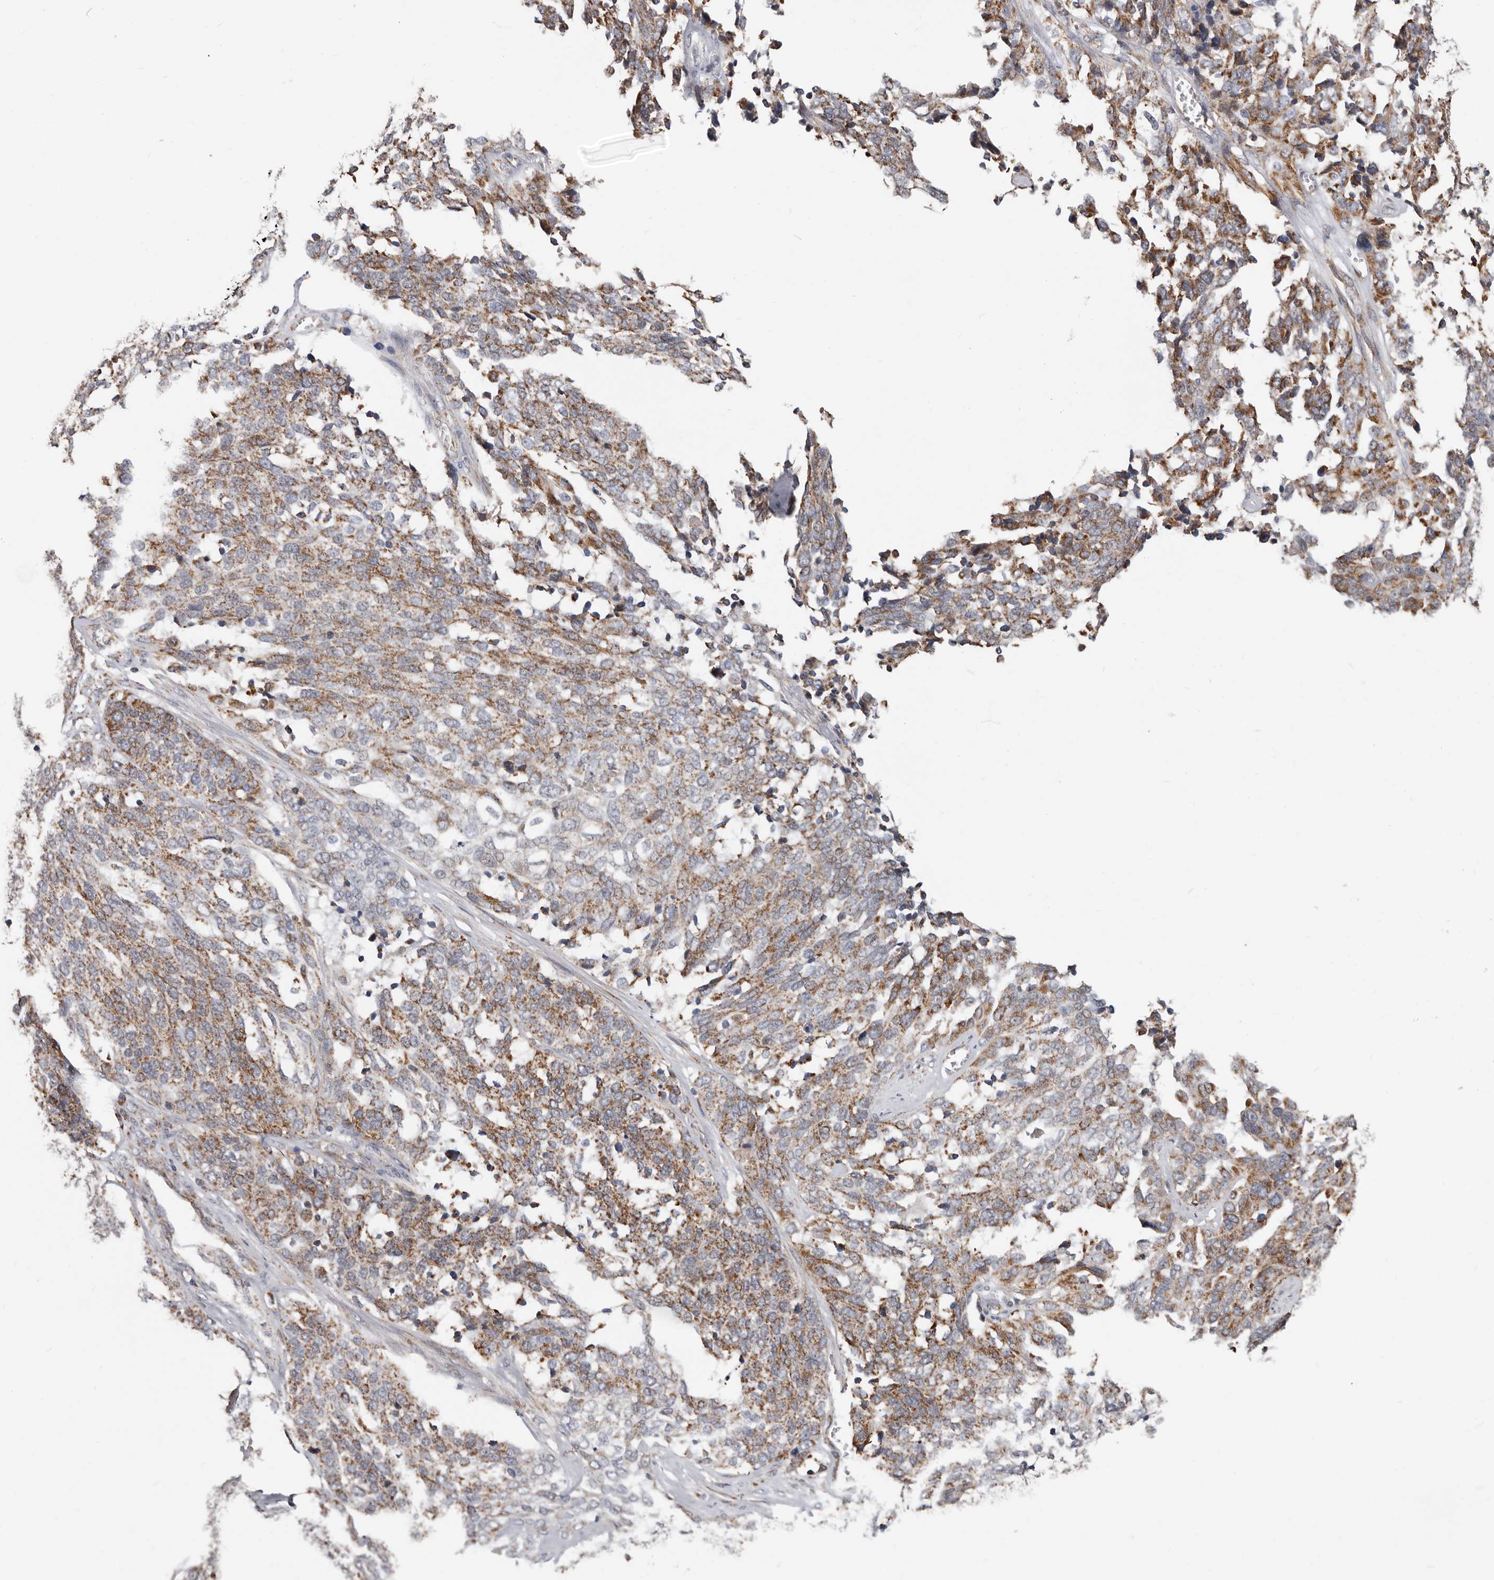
{"staining": {"intensity": "moderate", "quantity": ">75%", "location": "cytoplasmic/membranous"}, "tissue": "ovarian cancer", "cell_type": "Tumor cells", "image_type": "cancer", "snomed": [{"axis": "morphology", "description": "Cystadenocarcinoma, serous, NOS"}, {"axis": "topography", "description": "Ovary"}], "caption": "A photomicrograph of ovarian cancer stained for a protein exhibits moderate cytoplasmic/membranous brown staining in tumor cells.", "gene": "MRPL18", "patient": {"sex": "female", "age": 44}}